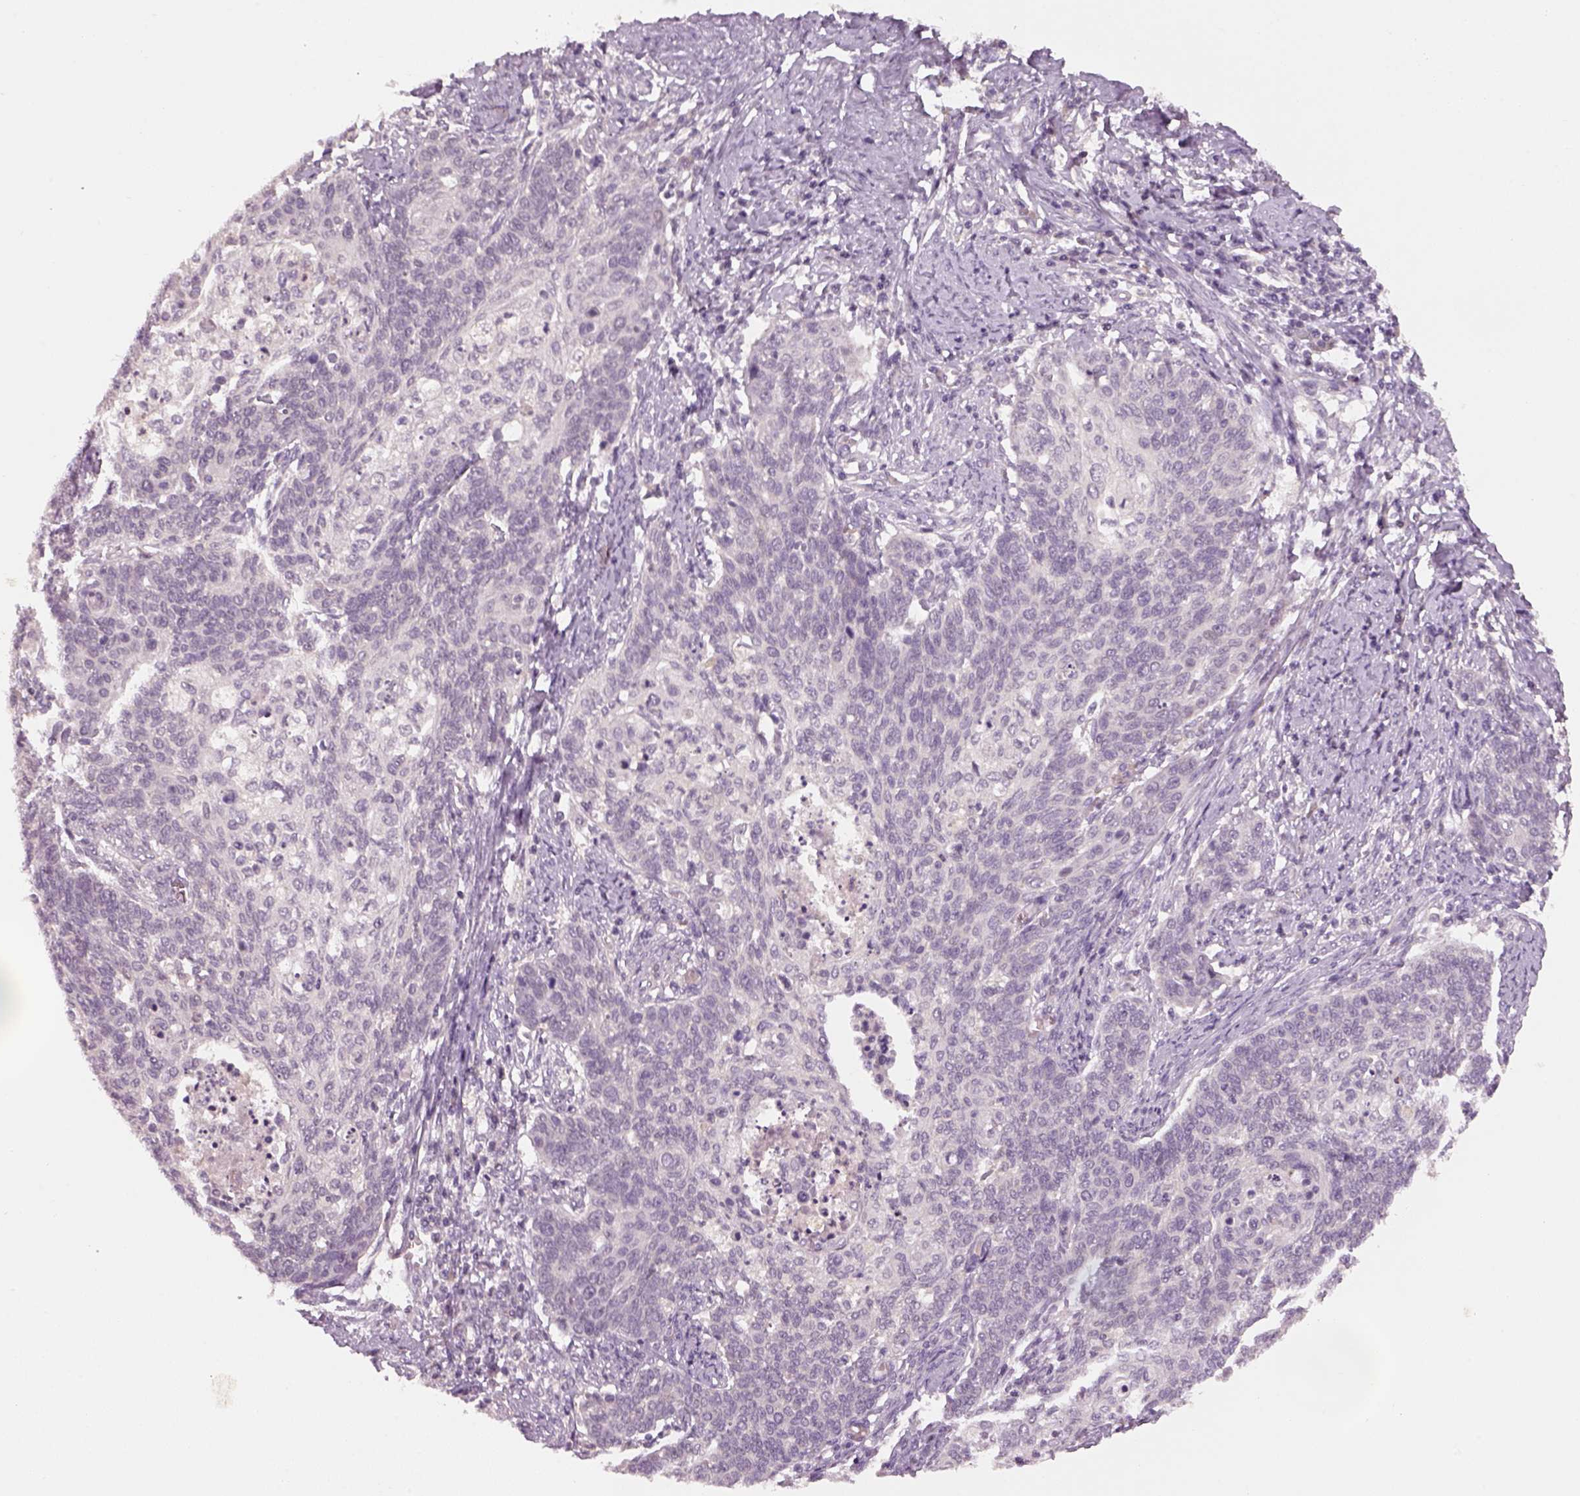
{"staining": {"intensity": "negative", "quantity": "none", "location": "none"}, "tissue": "cervical cancer", "cell_type": "Tumor cells", "image_type": "cancer", "snomed": [{"axis": "morphology", "description": "Normal tissue, NOS"}, {"axis": "morphology", "description": "Squamous cell carcinoma, NOS"}, {"axis": "topography", "description": "Cervix"}], "caption": "IHC histopathology image of human cervical squamous cell carcinoma stained for a protein (brown), which shows no staining in tumor cells.", "gene": "GDNF", "patient": {"sex": "female", "age": 39}}